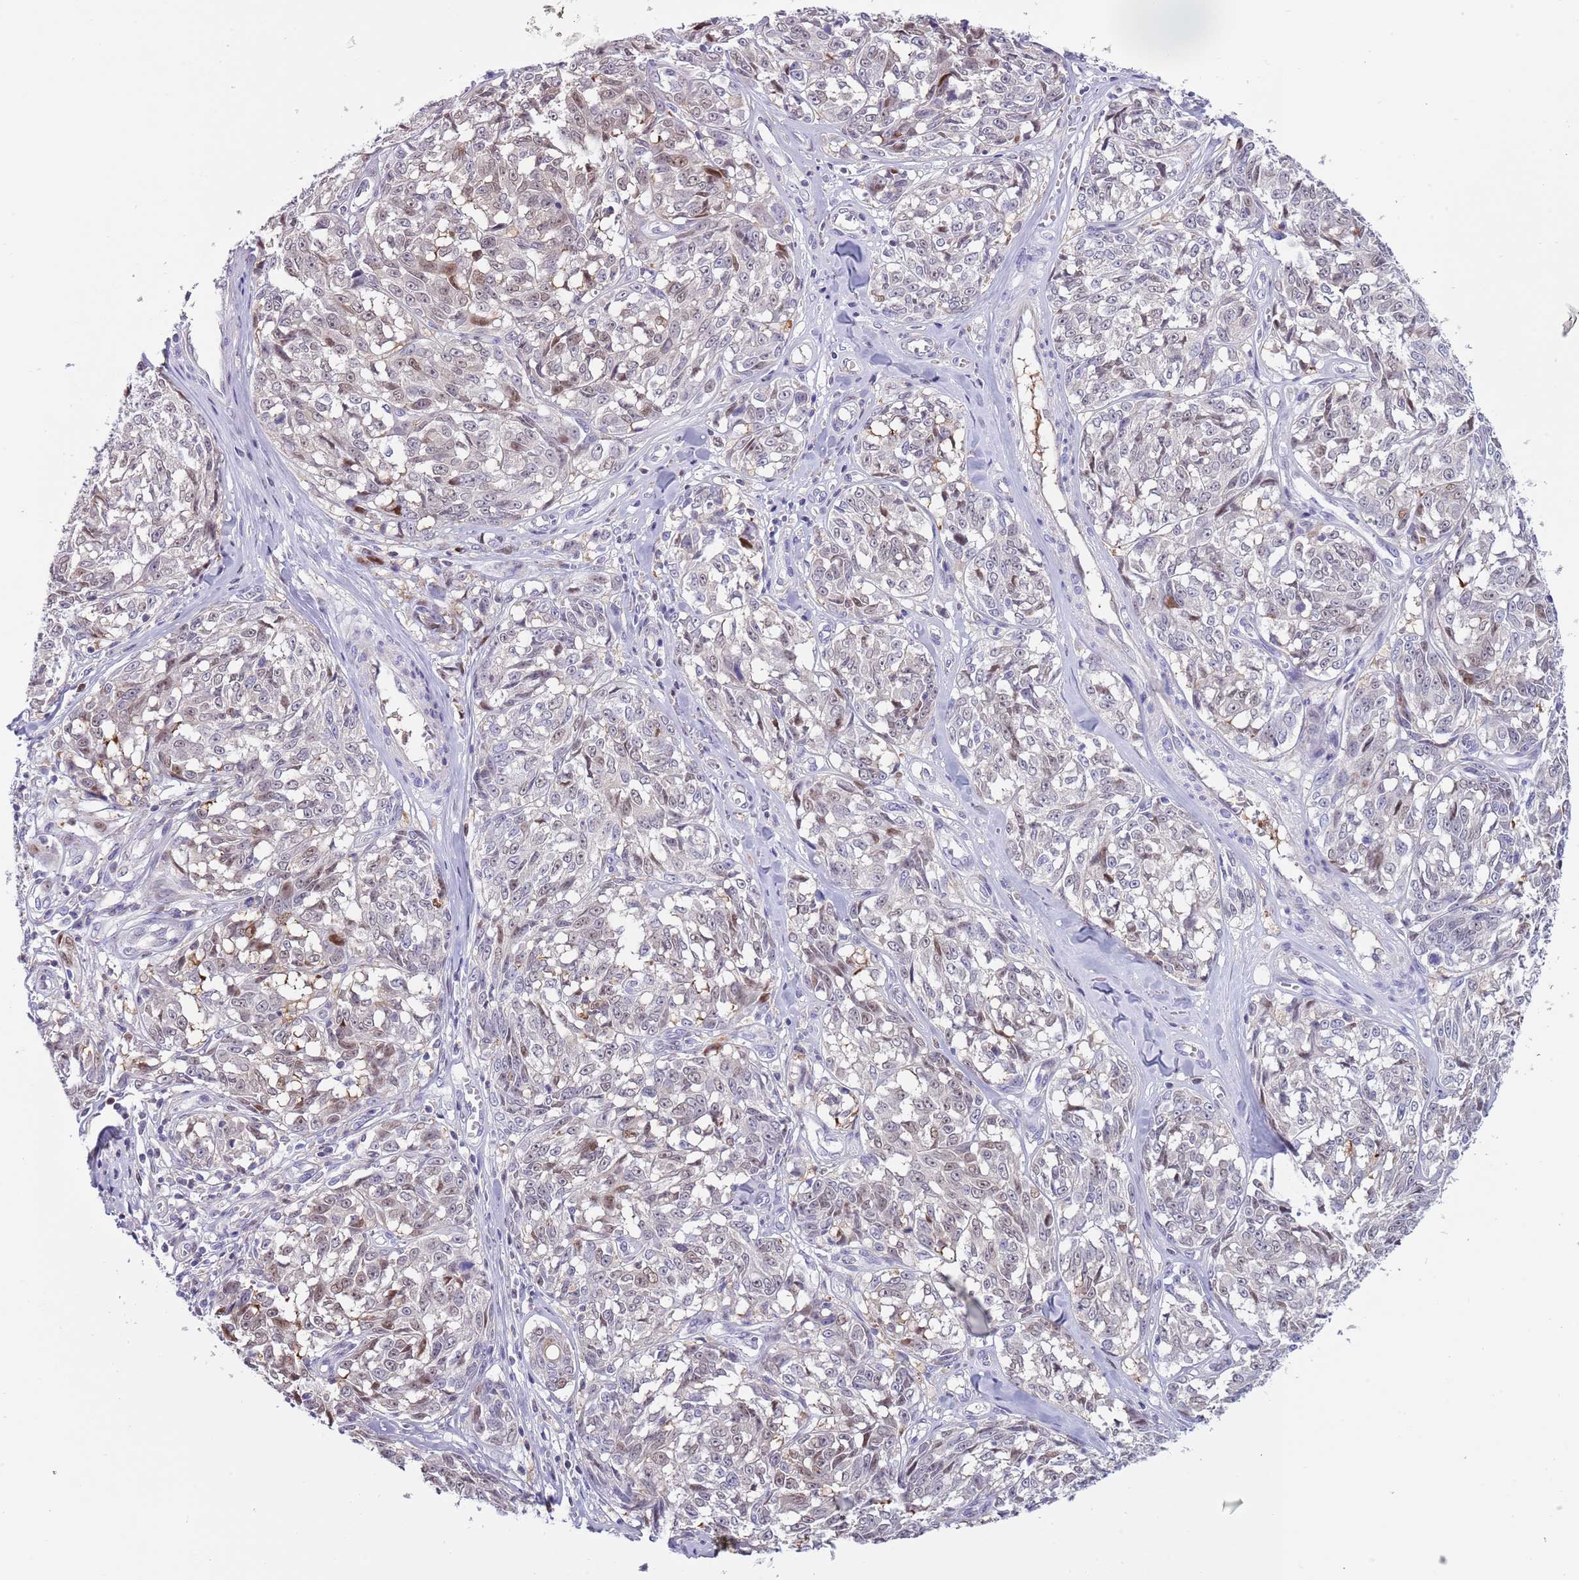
{"staining": {"intensity": "weak", "quantity": "<25%", "location": "nuclear"}, "tissue": "melanoma", "cell_type": "Tumor cells", "image_type": "cancer", "snomed": [{"axis": "morphology", "description": "Normal tissue, NOS"}, {"axis": "morphology", "description": "Malignant melanoma, NOS"}, {"axis": "topography", "description": "Skin"}], "caption": "Immunohistochemistry (IHC) histopathology image of melanoma stained for a protein (brown), which demonstrates no staining in tumor cells.", "gene": "NBPF6", "patient": {"sex": "female", "age": 64}}